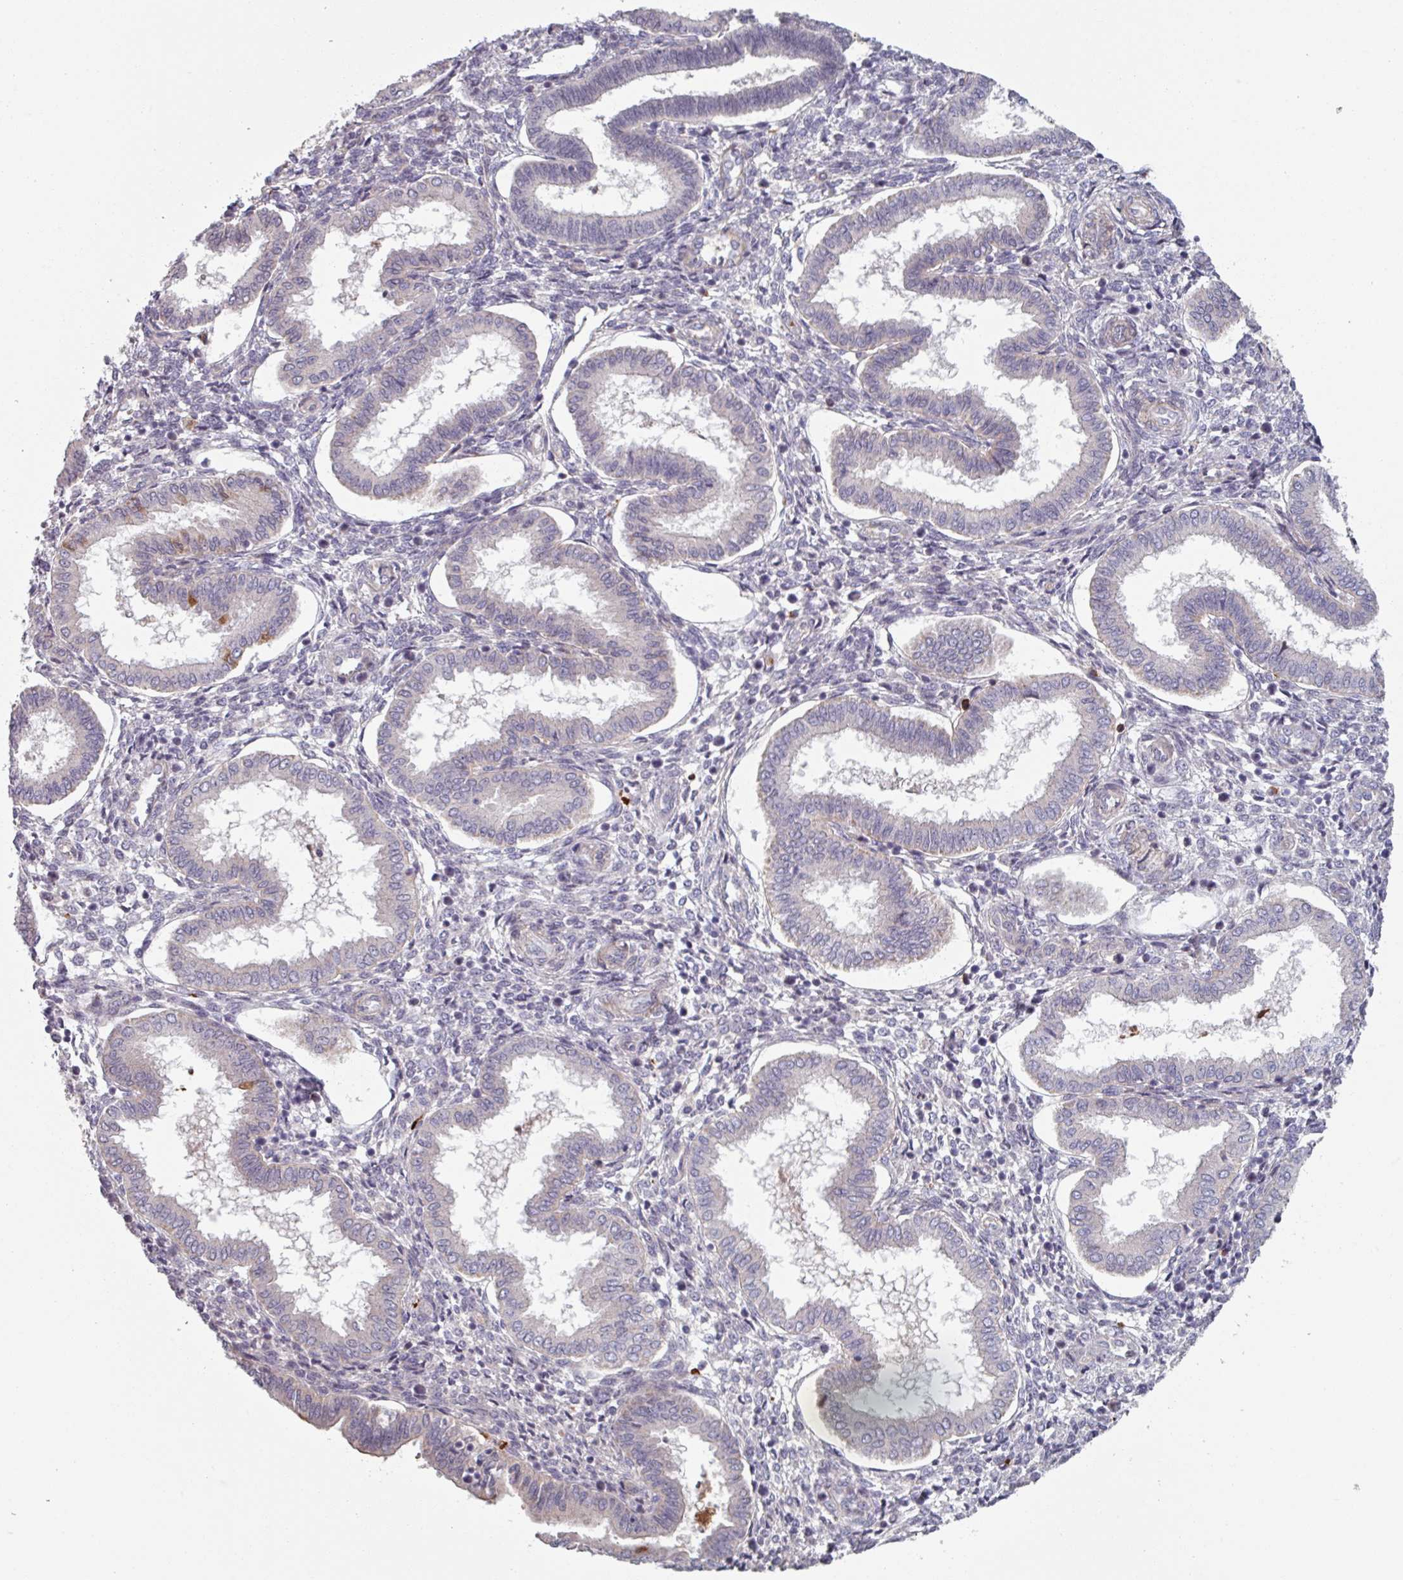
{"staining": {"intensity": "negative", "quantity": "none", "location": "none"}, "tissue": "endometrium", "cell_type": "Cells in endometrial stroma", "image_type": "normal", "snomed": [{"axis": "morphology", "description": "Normal tissue, NOS"}, {"axis": "topography", "description": "Endometrium"}], "caption": "The histopathology image reveals no significant expression in cells in endometrial stroma of endometrium.", "gene": "C4BPB", "patient": {"sex": "female", "age": 24}}